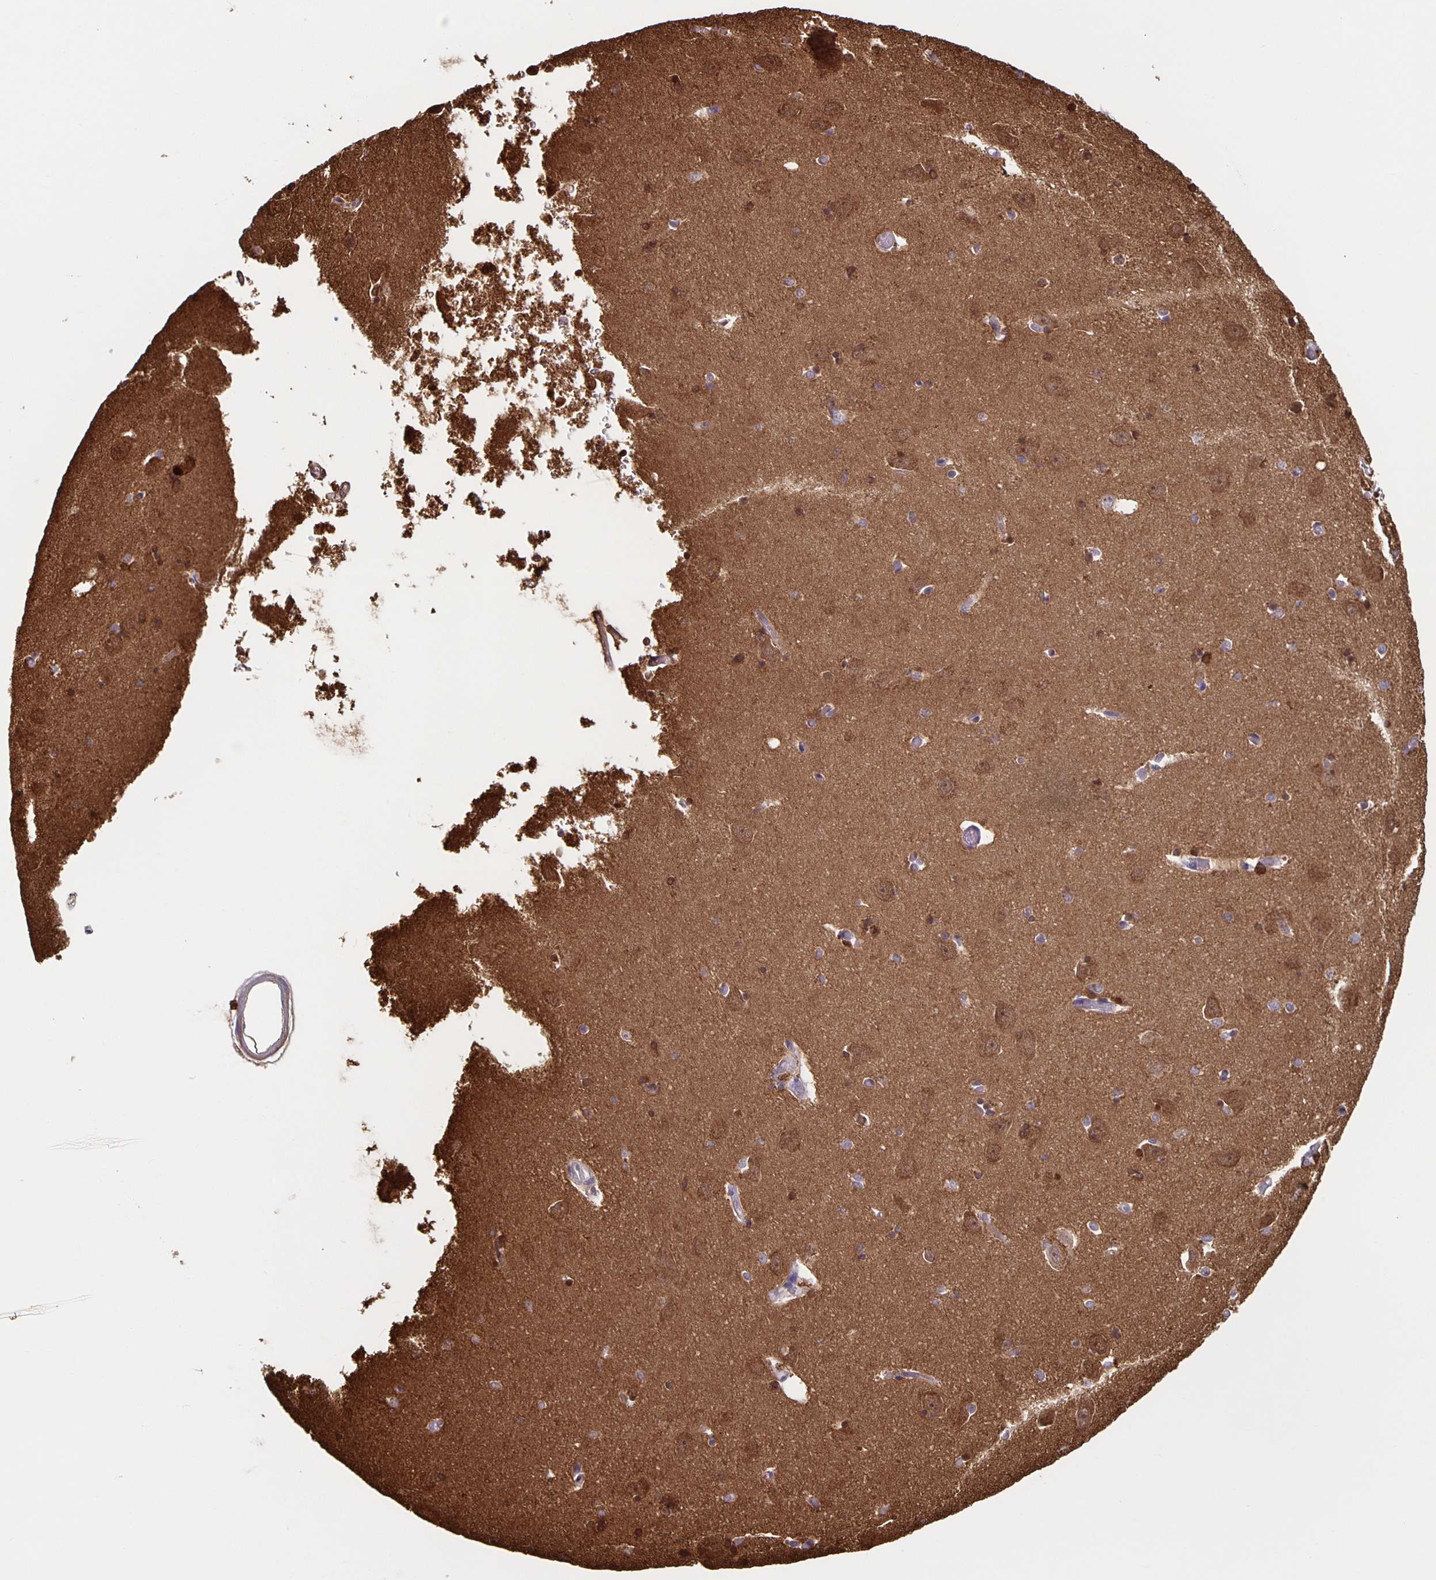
{"staining": {"intensity": "strong", "quantity": "<25%", "location": "cytoplasmic/membranous,nuclear"}, "tissue": "caudate", "cell_type": "Glial cells", "image_type": "normal", "snomed": [{"axis": "morphology", "description": "Normal tissue, NOS"}, {"axis": "topography", "description": "Lateral ventricle wall"}, {"axis": "topography", "description": "Hippocampus"}], "caption": "This micrograph displays IHC staining of normal caudate, with medium strong cytoplasmic/membranous,nuclear positivity in about <25% of glial cells.", "gene": "TPPP", "patient": {"sex": "female", "age": 63}}